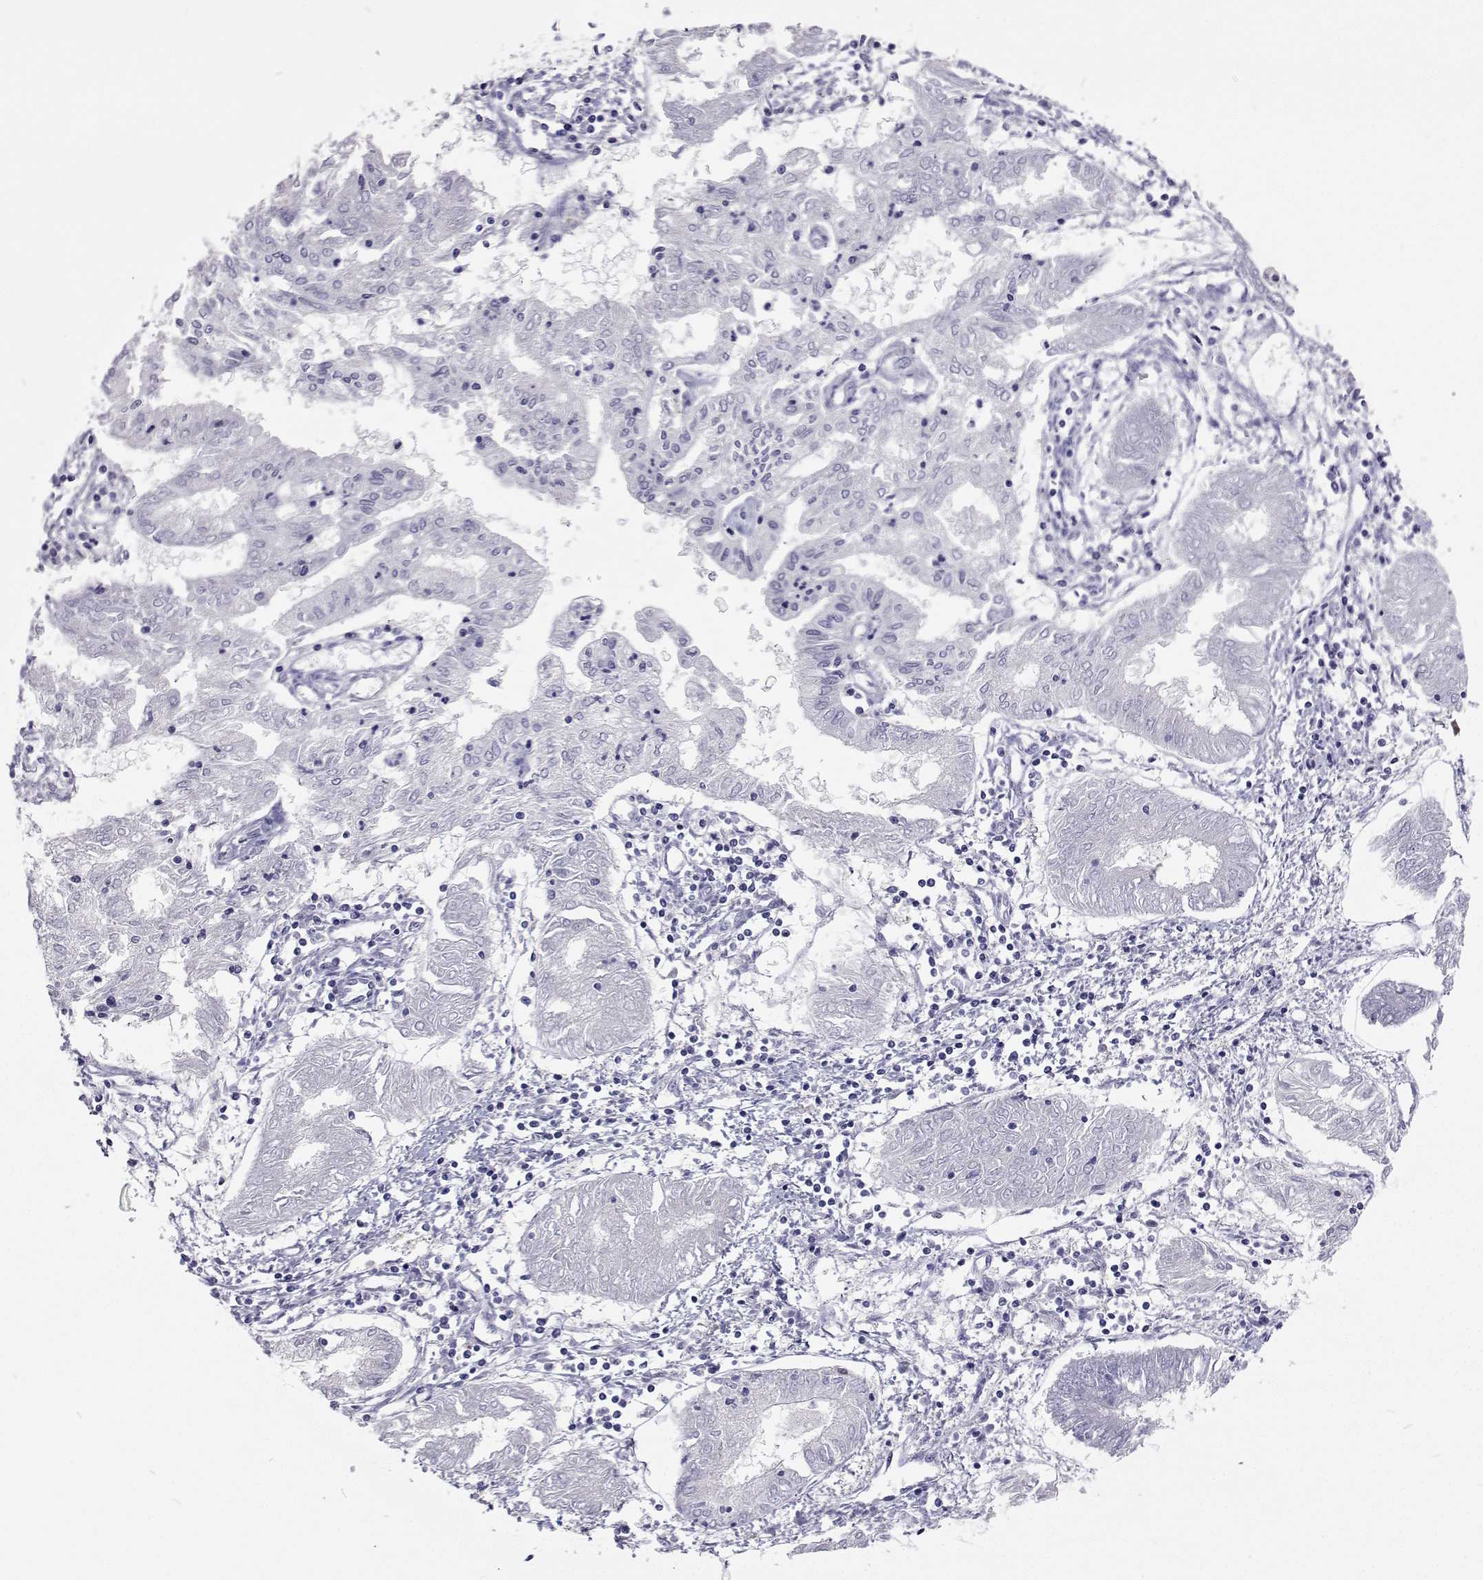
{"staining": {"intensity": "negative", "quantity": "none", "location": "none"}, "tissue": "endometrial cancer", "cell_type": "Tumor cells", "image_type": "cancer", "snomed": [{"axis": "morphology", "description": "Adenocarcinoma, NOS"}, {"axis": "topography", "description": "Endometrium"}], "caption": "This is an immunohistochemistry photomicrograph of endometrial cancer (adenocarcinoma). There is no expression in tumor cells.", "gene": "GALM", "patient": {"sex": "female", "age": 68}}